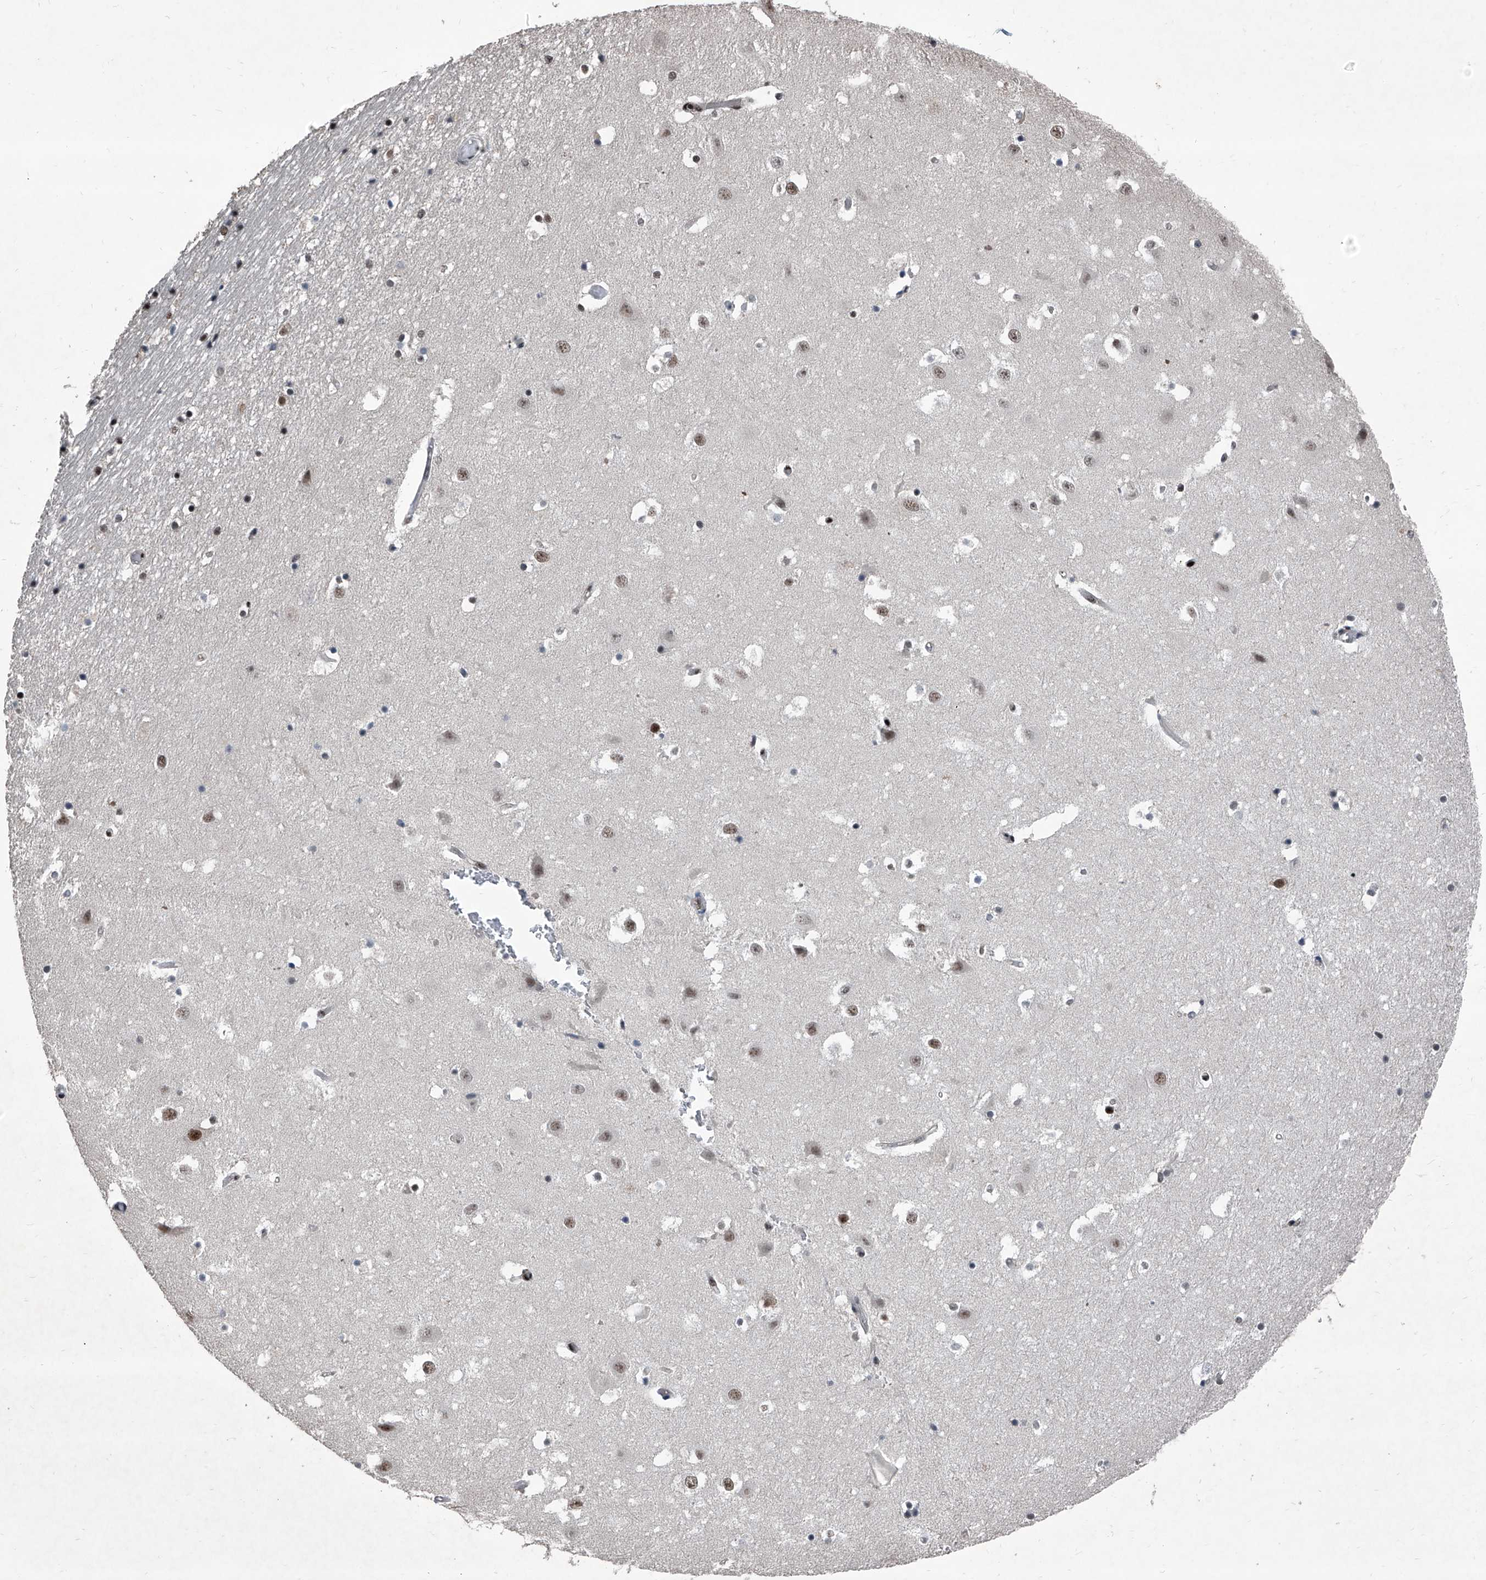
{"staining": {"intensity": "moderate", "quantity": "<25%", "location": "nuclear"}, "tissue": "hippocampus", "cell_type": "Glial cells", "image_type": "normal", "snomed": [{"axis": "morphology", "description": "Normal tissue, NOS"}, {"axis": "topography", "description": "Hippocampus"}], "caption": "Immunohistochemical staining of benign human hippocampus exhibits low levels of moderate nuclear expression in about <25% of glial cells.", "gene": "DDX39B", "patient": {"sex": "female", "age": 52}}